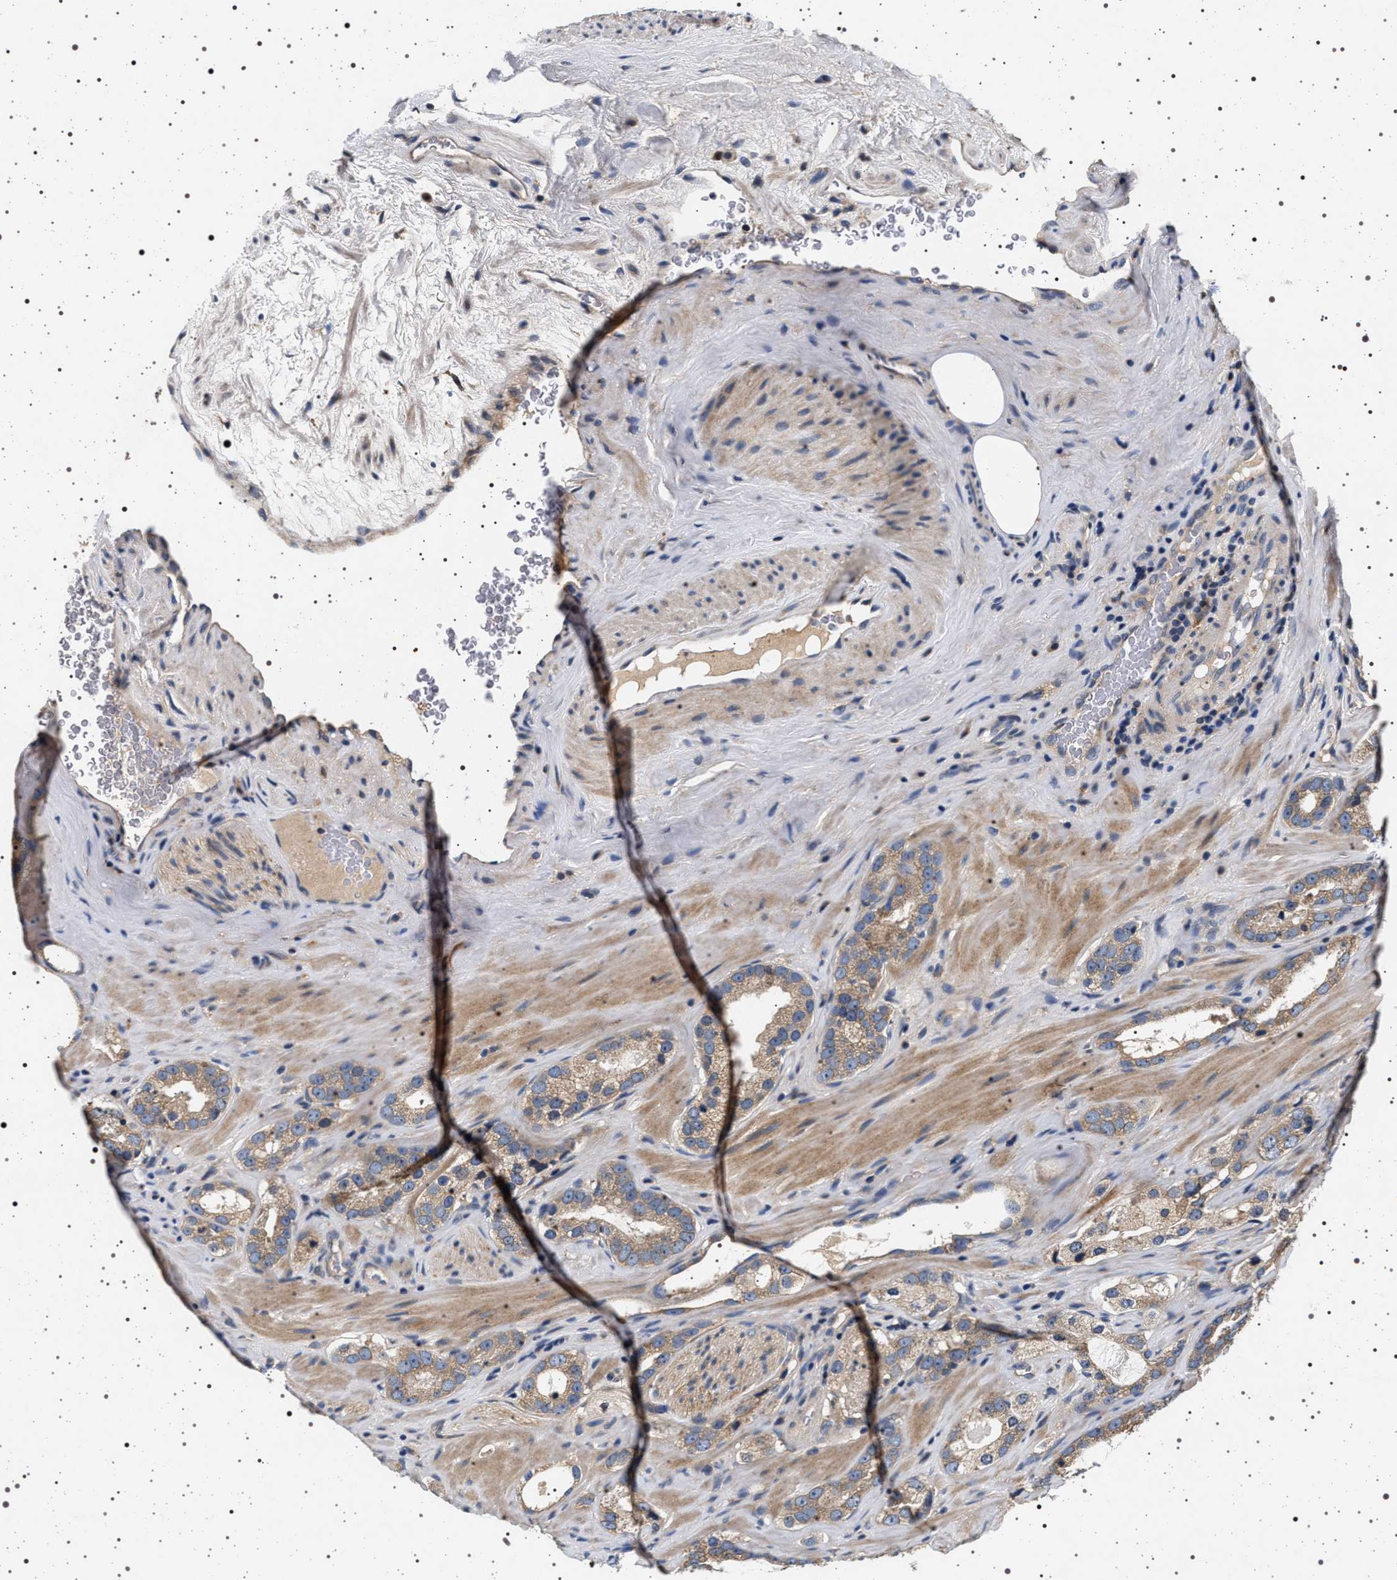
{"staining": {"intensity": "weak", "quantity": ">75%", "location": "cytoplasmic/membranous"}, "tissue": "prostate cancer", "cell_type": "Tumor cells", "image_type": "cancer", "snomed": [{"axis": "morphology", "description": "Adenocarcinoma, High grade"}, {"axis": "topography", "description": "Prostate"}], "caption": "Protein staining of prostate cancer (high-grade adenocarcinoma) tissue demonstrates weak cytoplasmic/membranous positivity in about >75% of tumor cells.", "gene": "DCBLD2", "patient": {"sex": "male", "age": 63}}